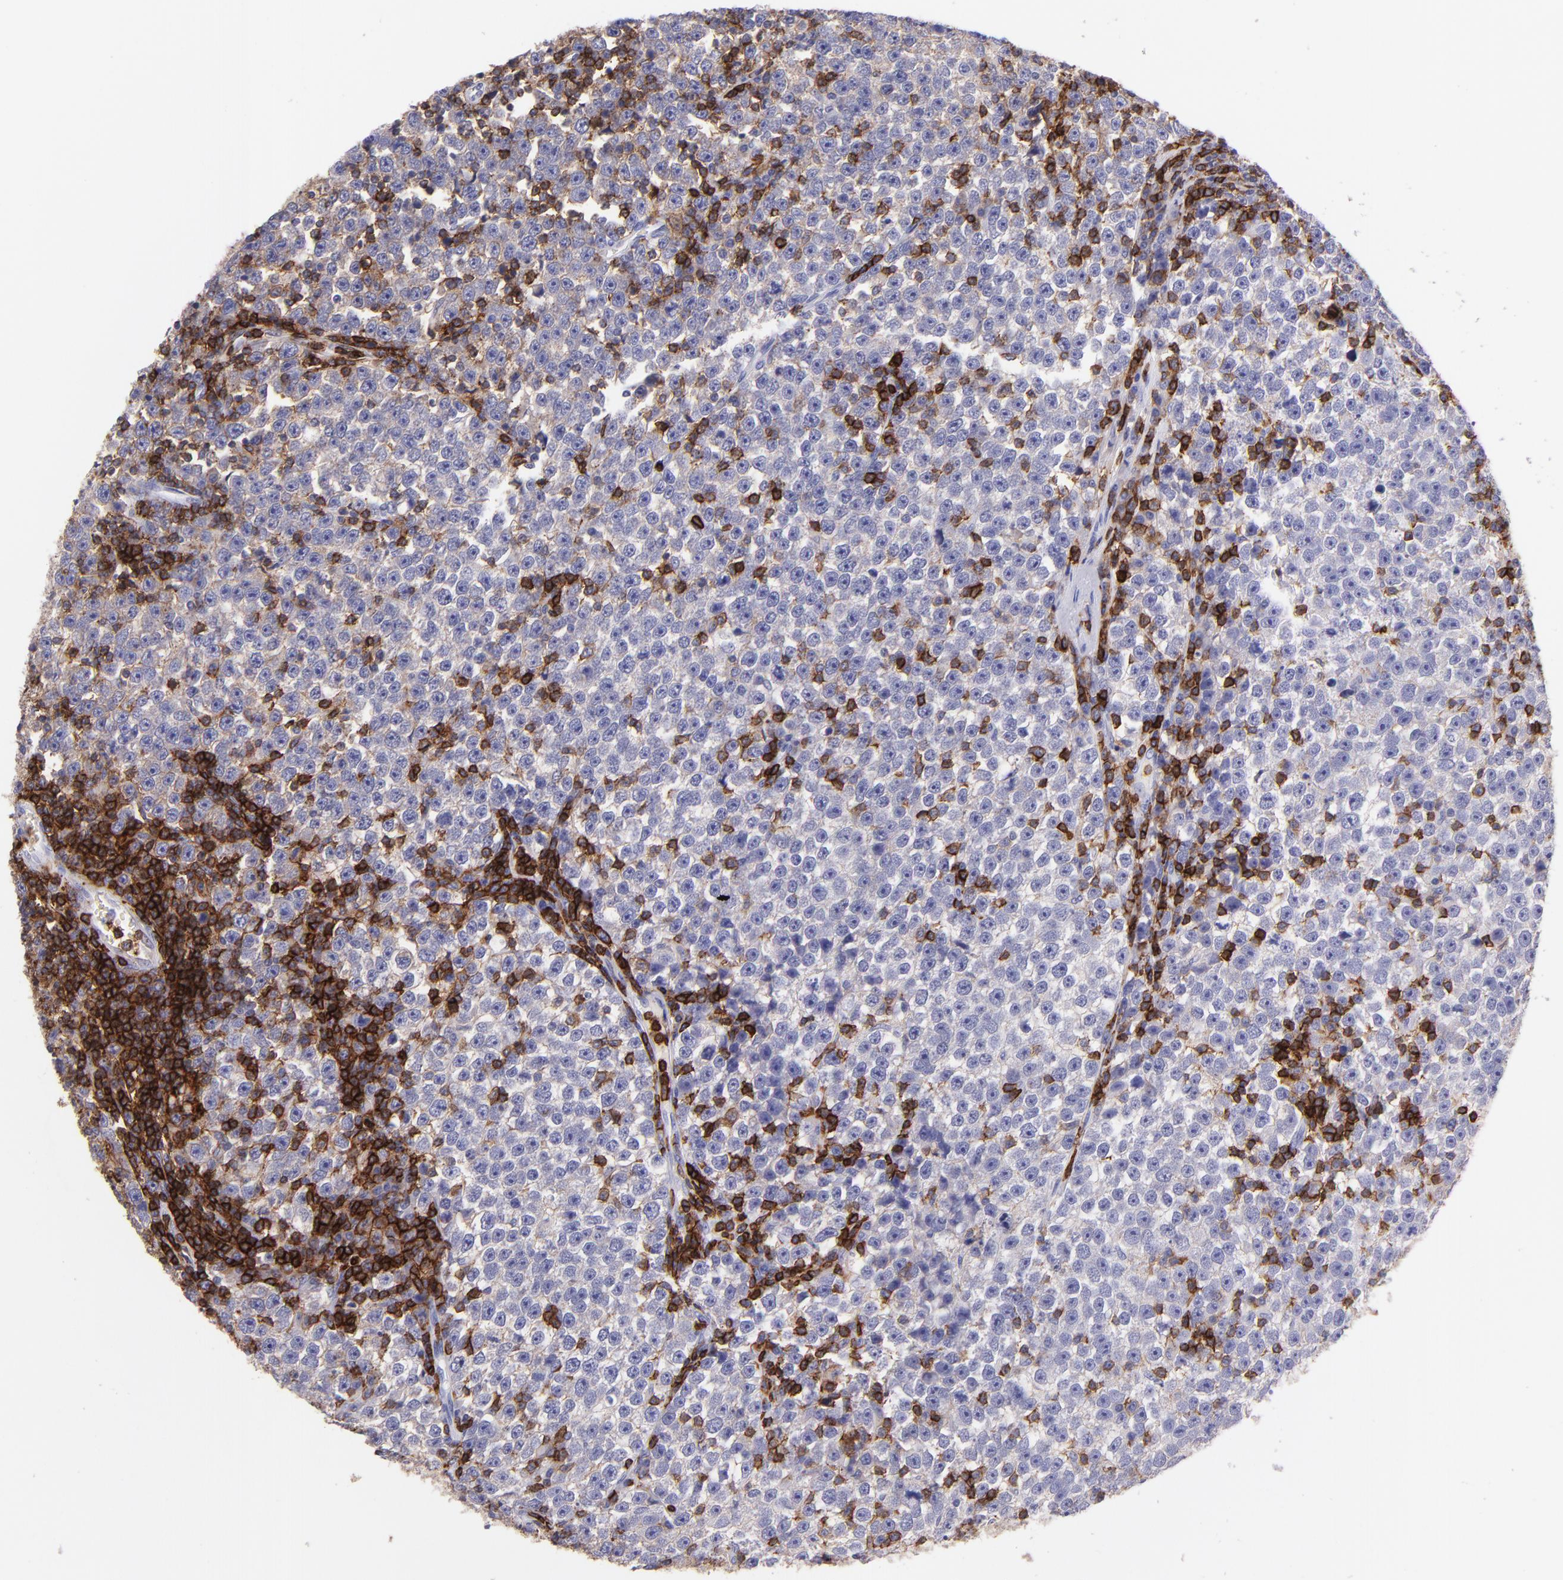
{"staining": {"intensity": "weak", "quantity": "<25%", "location": "cytoplasmic/membranous"}, "tissue": "testis cancer", "cell_type": "Tumor cells", "image_type": "cancer", "snomed": [{"axis": "morphology", "description": "Seminoma, NOS"}, {"axis": "topography", "description": "Testis"}], "caption": "This histopathology image is of testis cancer (seminoma) stained with IHC to label a protein in brown with the nuclei are counter-stained blue. There is no expression in tumor cells. Brightfield microscopy of immunohistochemistry stained with DAB (3,3'-diaminobenzidine) (brown) and hematoxylin (blue), captured at high magnification.", "gene": "SPN", "patient": {"sex": "male", "age": 43}}